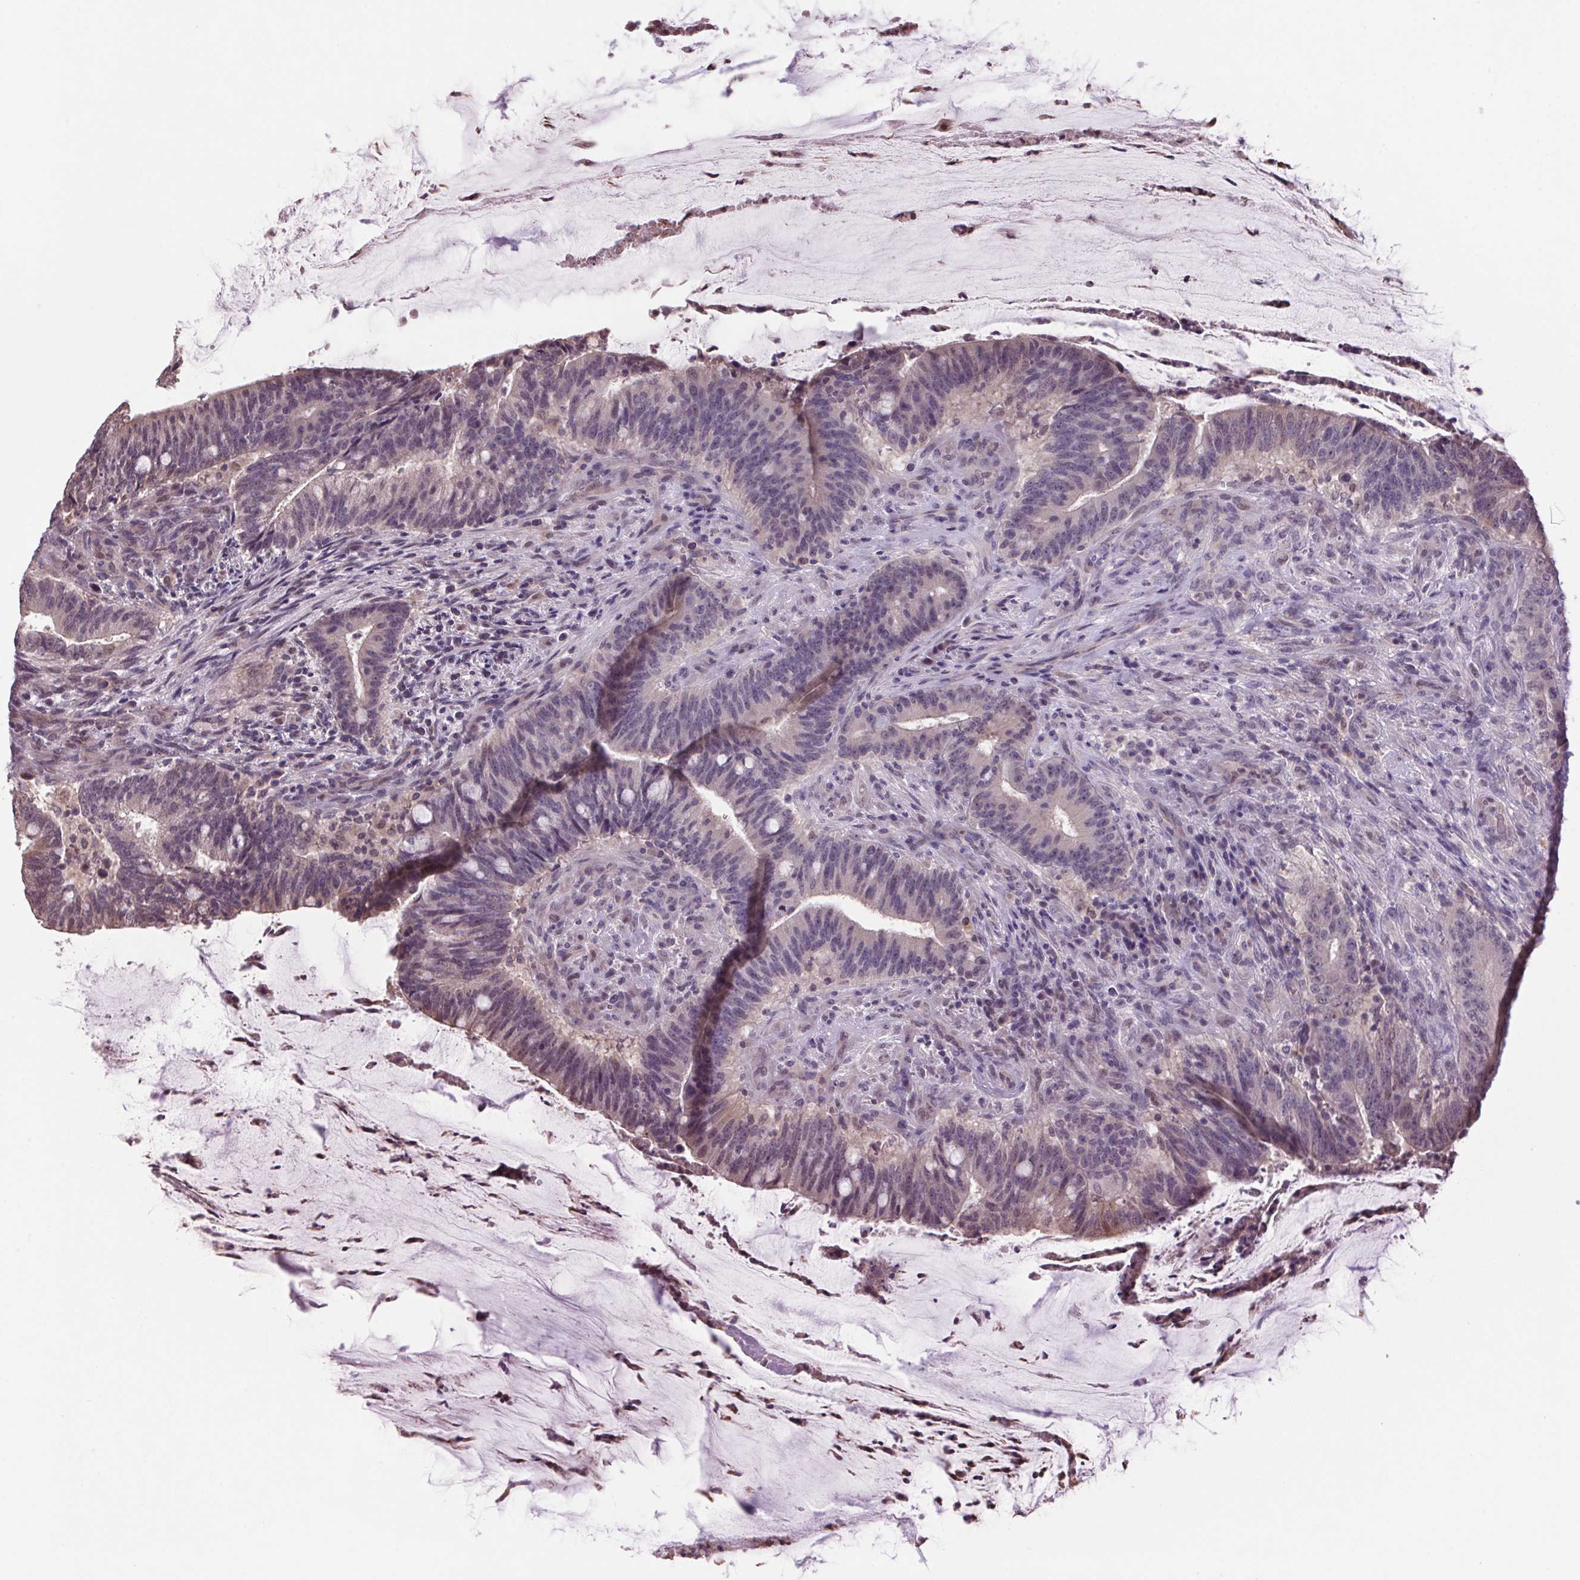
{"staining": {"intensity": "weak", "quantity": "<25%", "location": "cytoplasmic/membranous,nuclear"}, "tissue": "colorectal cancer", "cell_type": "Tumor cells", "image_type": "cancer", "snomed": [{"axis": "morphology", "description": "Adenocarcinoma, NOS"}, {"axis": "topography", "description": "Colon"}], "caption": "This is a image of immunohistochemistry staining of colorectal cancer, which shows no positivity in tumor cells.", "gene": "VWA3B", "patient": {"sex": "female", "age": 43}}